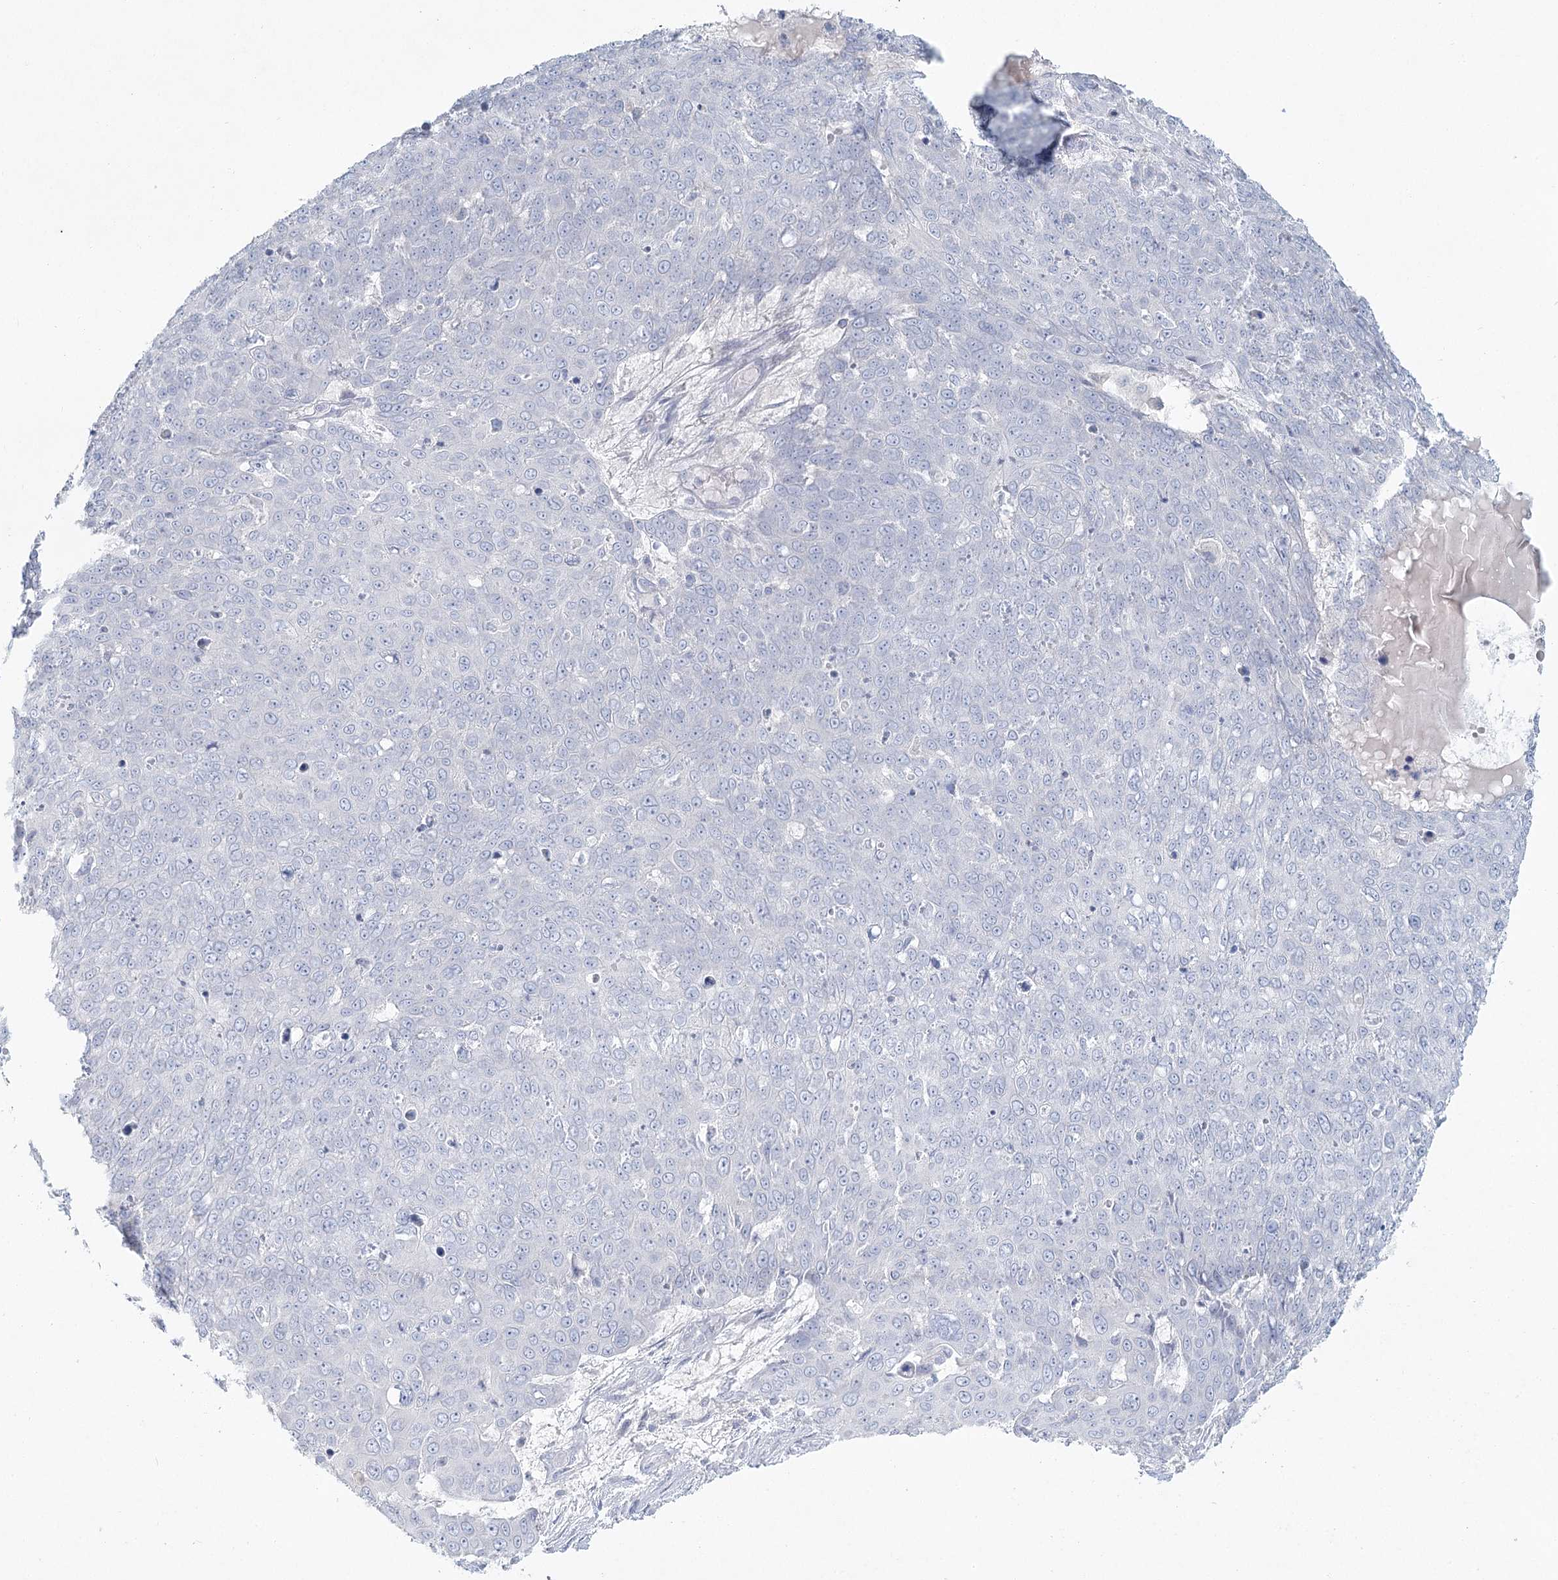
{"staining": {"intensity": "negative", "quantity": "none", "location": "none"}, "tissue": "skin cancer", "cell_type": "Tumor cells", "image_type": "cancer", "snomed": [{"axis": "morphology", "description": "Squamous cell carcinoma, NOS"}, {"axis": "topography", "description": "Skin"}], "caption": "Micrograph shows no significant protein staining in tumor cells of squamous cell carcinoma (skin).", "gene": "LRP2BP", "patient": {"sex": "male", "age": 71}}